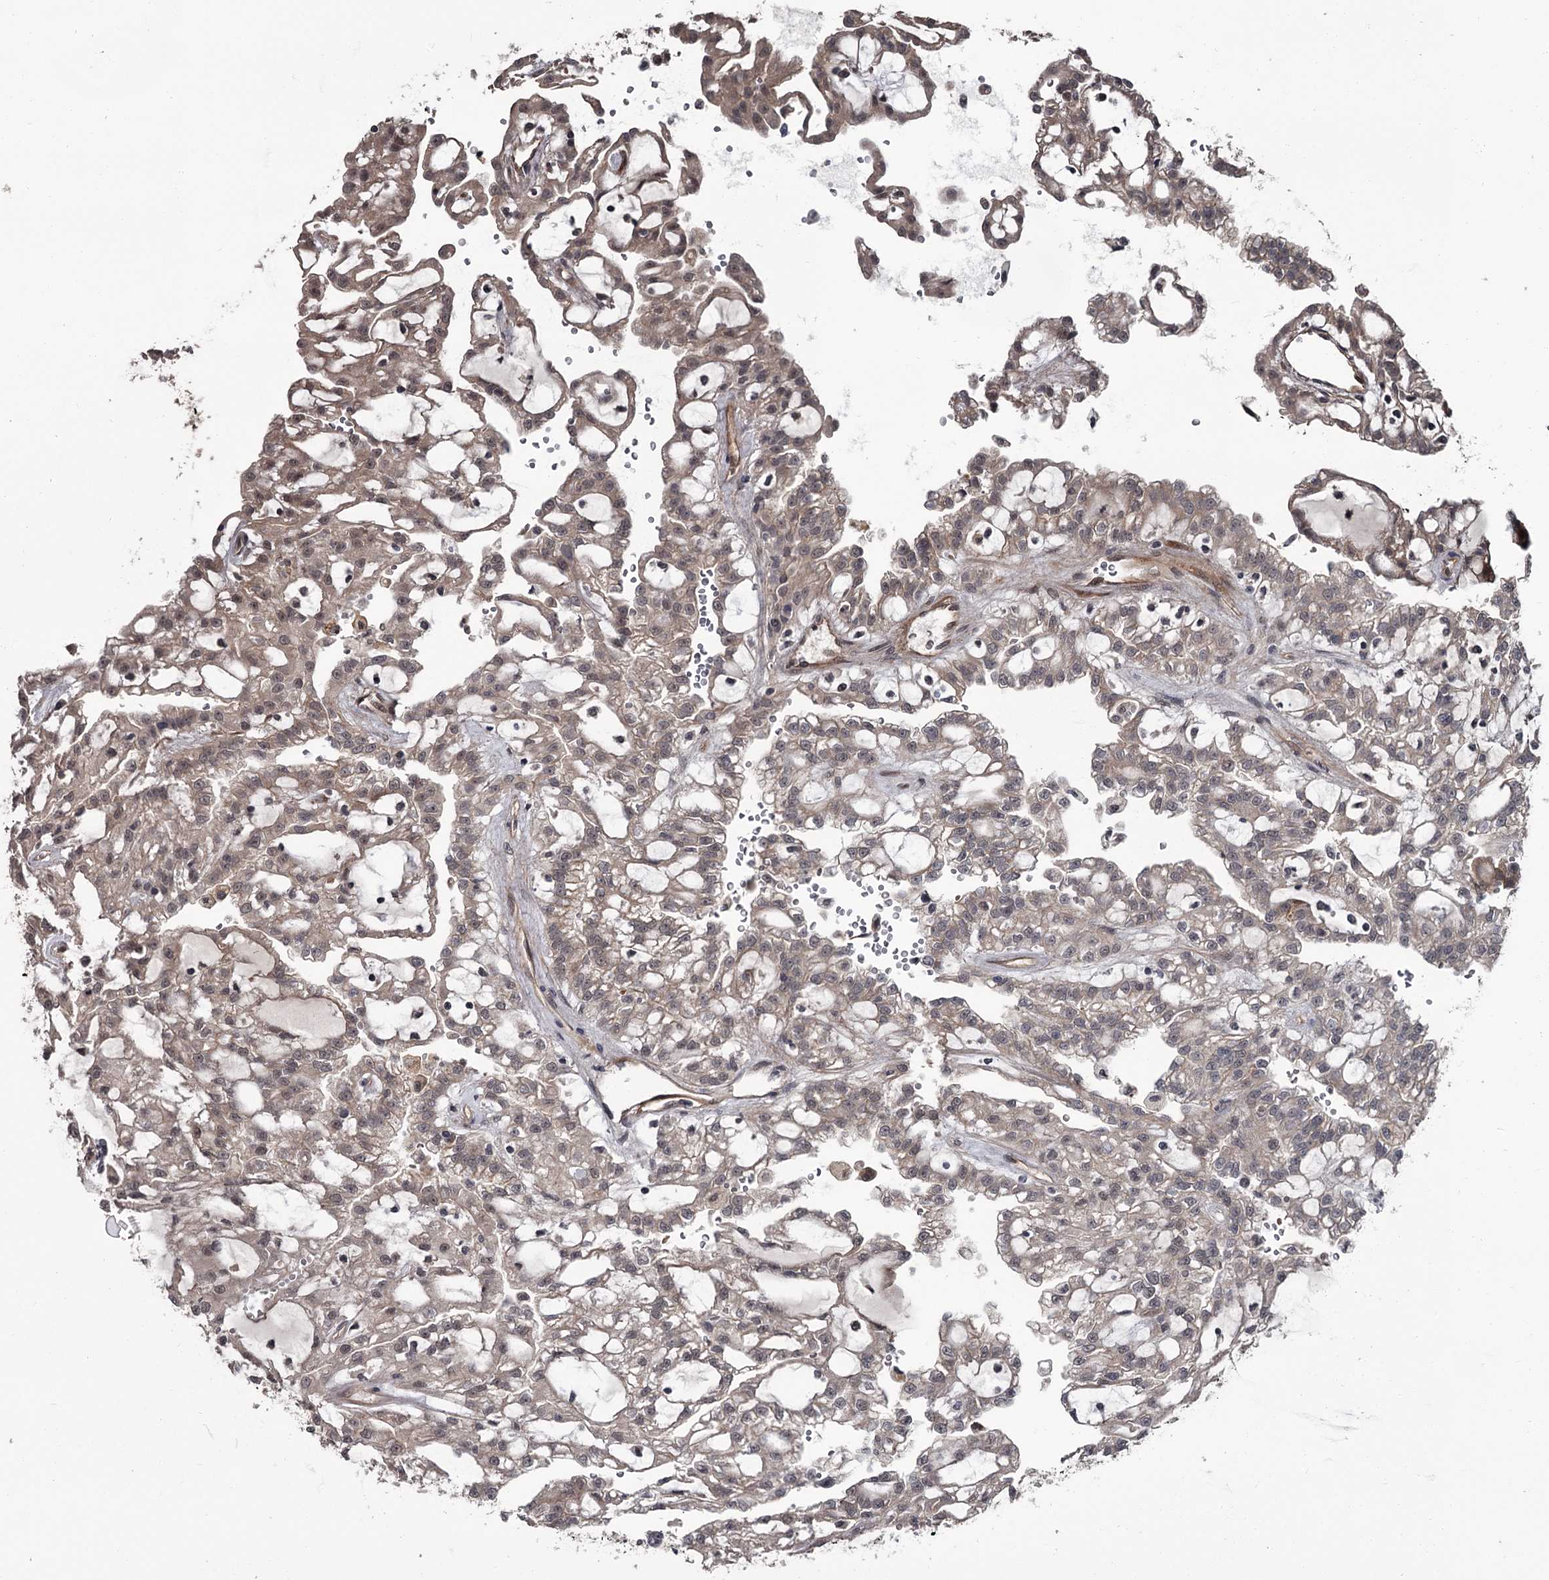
{"staining": {"intensity": "weak", "quantity": "25%-75%", "location": "cytoplasmic/membranous,nuclear"}, "tissue": "renal cancer", "cell_type": "Tumor cells", "image_type": "cancer", "snomed": [{"axis": "morphology", "description": "Adenocarcinoma, NOS"}, {"axis": "topography", "description": "Kidney"}], "caption": "Renal cancer (adenocarcinoma) stained with a brown dye displays weak cytoplasmic/membranous and nuclear positive expression in approximately 25%-75% of tumor cells.", "gene": "CDC42EP2", "patient": {"sex": "male", "age": 63}}